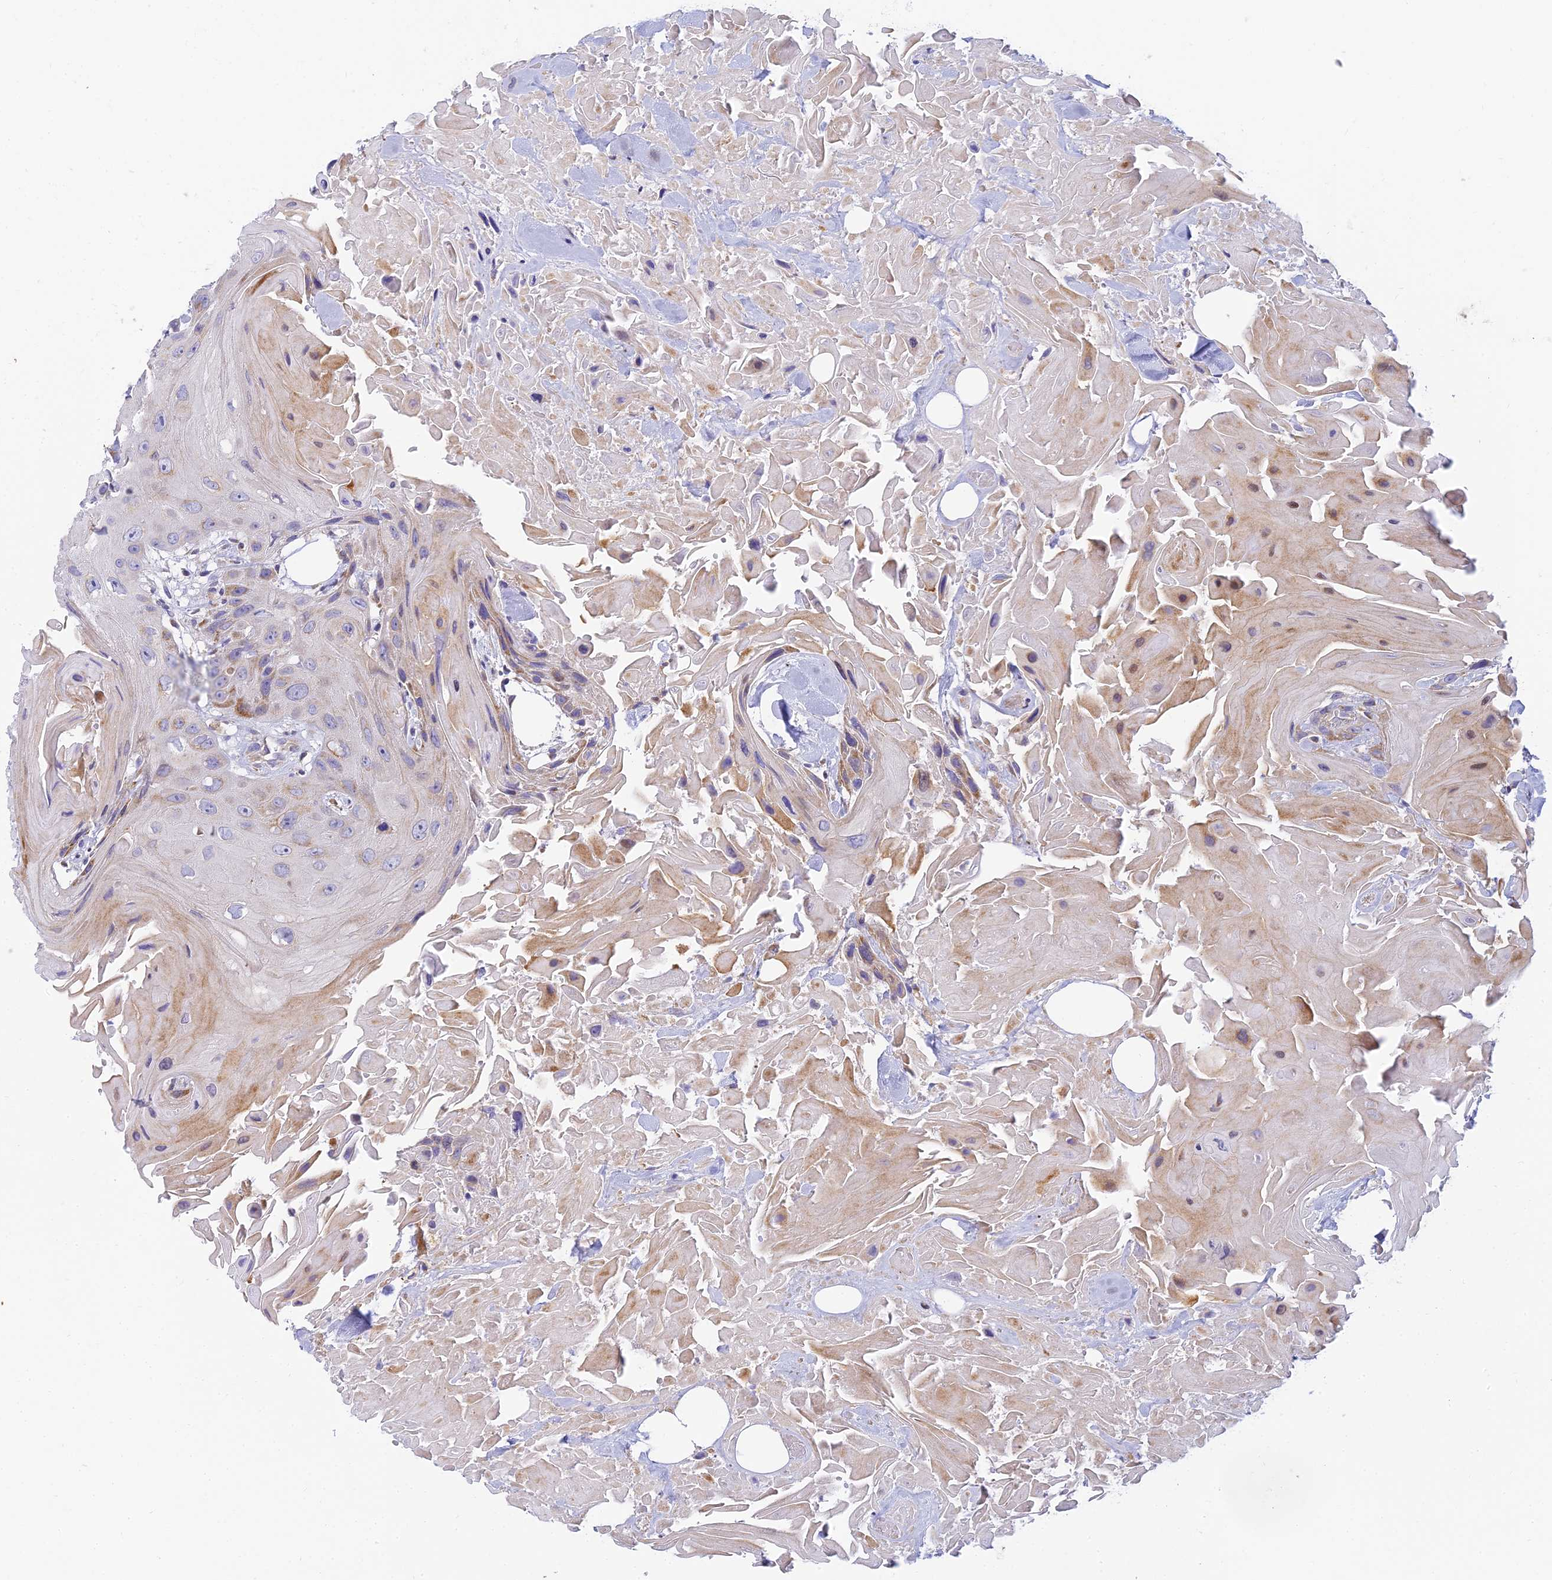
{"staining": {"intensity": "weak", "quantity": "<25%", "location": "cytoplasmic/membranous"}, "tissue": "head and neck cancer", "cell_type": "Tumor cells", "image_type": "cancer", "snomed": [{"axis": "morphology", "description": "Squamous cell carcinoma, NOS"}, {"axis": "topography", "description": "Head-Neck"}], "caption": "The histopathology image shows no staining of tumor cells in head and neck squamous cell carcinoma.", "gene": "CLCN7", "patient": {"sex": "male", "age": 81}}